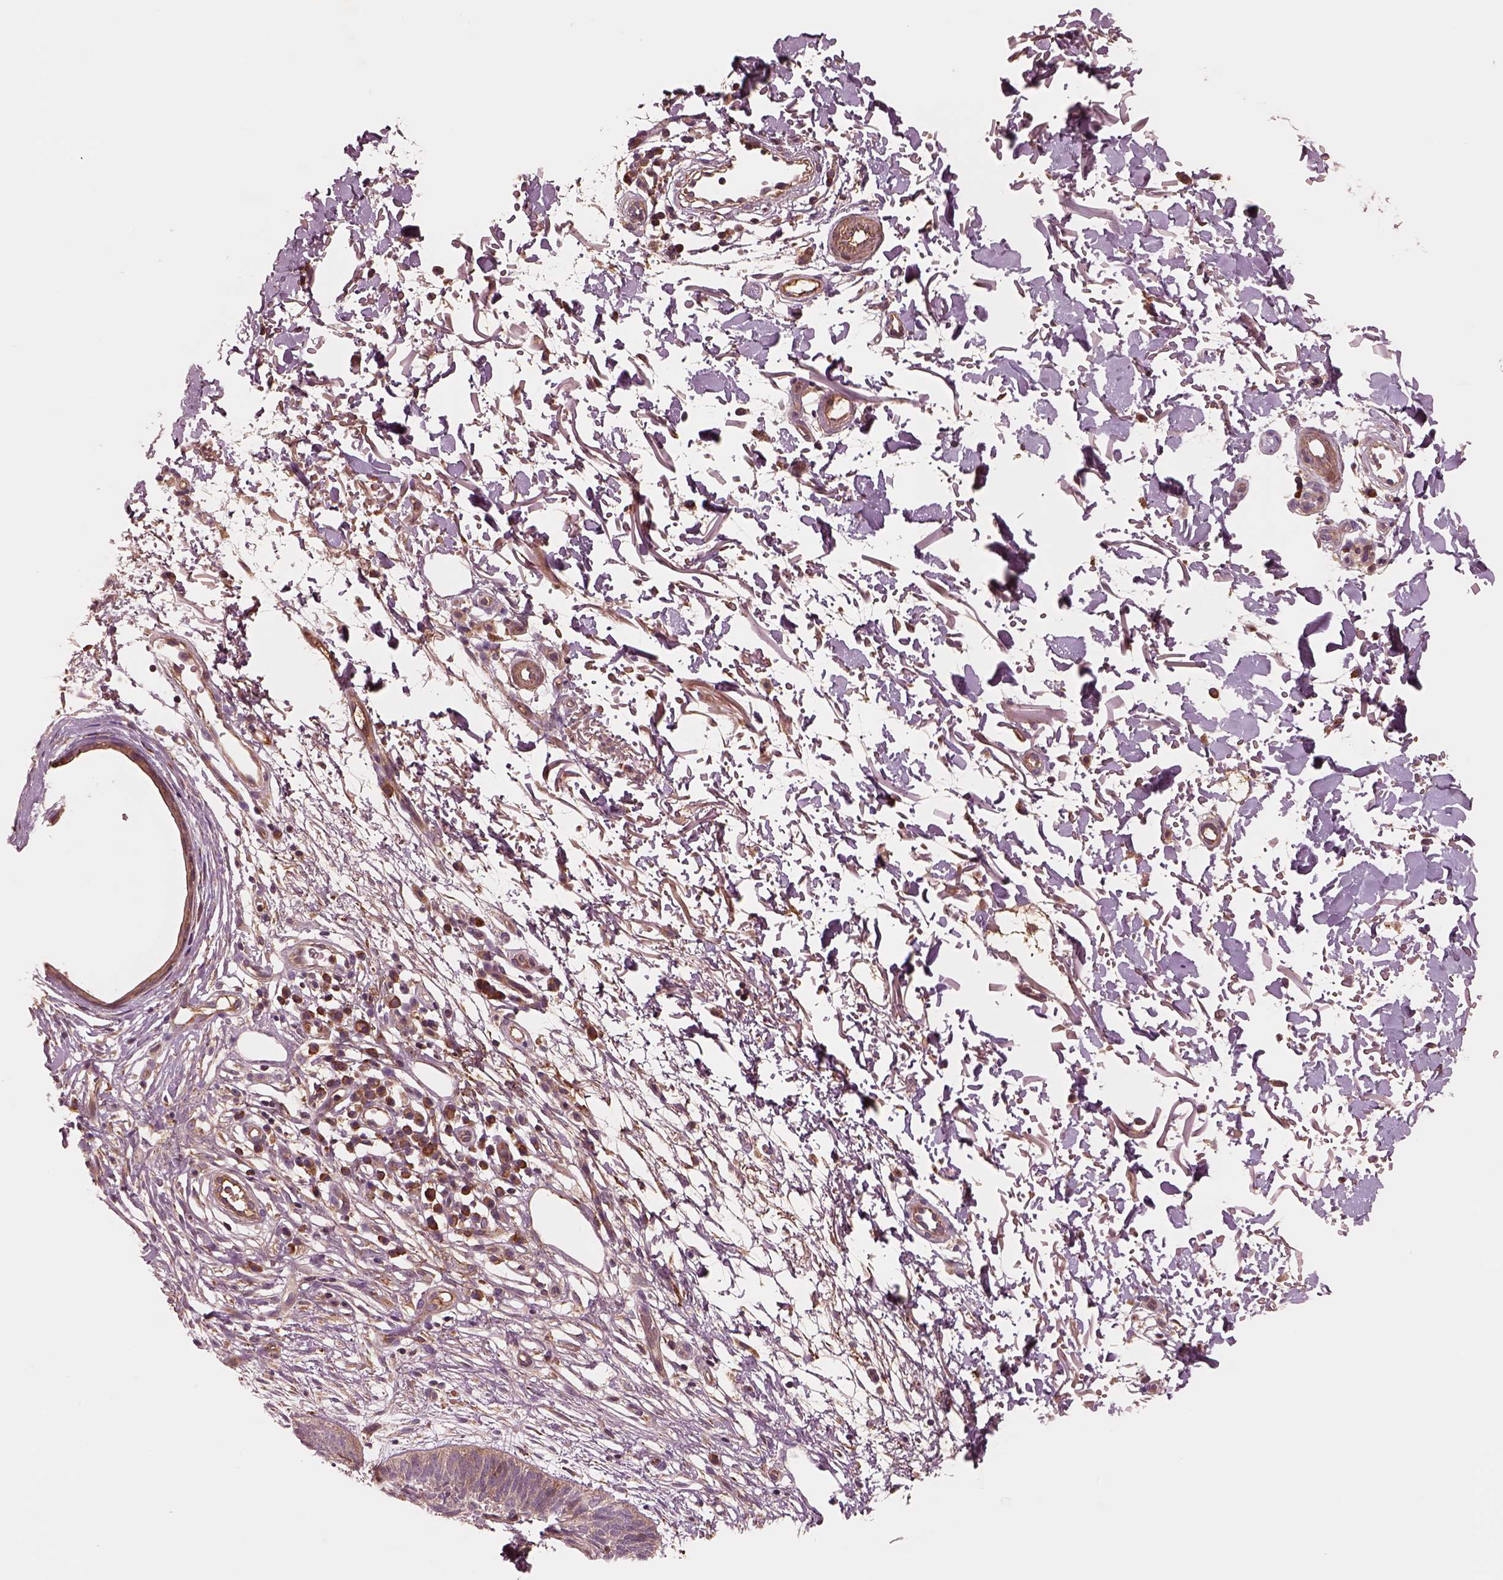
{"staining": {"intensity": "weak", "quantity": "<25%", "location": "cytoplasmic/membranous"}, "tissue": "skin cancer", "cell_type": "Tumor cells", "image_type": "cancer", "snomed": [{"axis": "morphology", "description": "Normal tissue, NOS"}, {"axis": "morphology", "description": "Basal cell carcinoma"}, {"axis": "topography", "description": "Skin"}], "caption": "Basal cell carcinoma (skin) stained for a protein using IHC shows no expression tumor cells.", "gene": "ASCC2", "patient": {"sex": "male", "age": 68}}